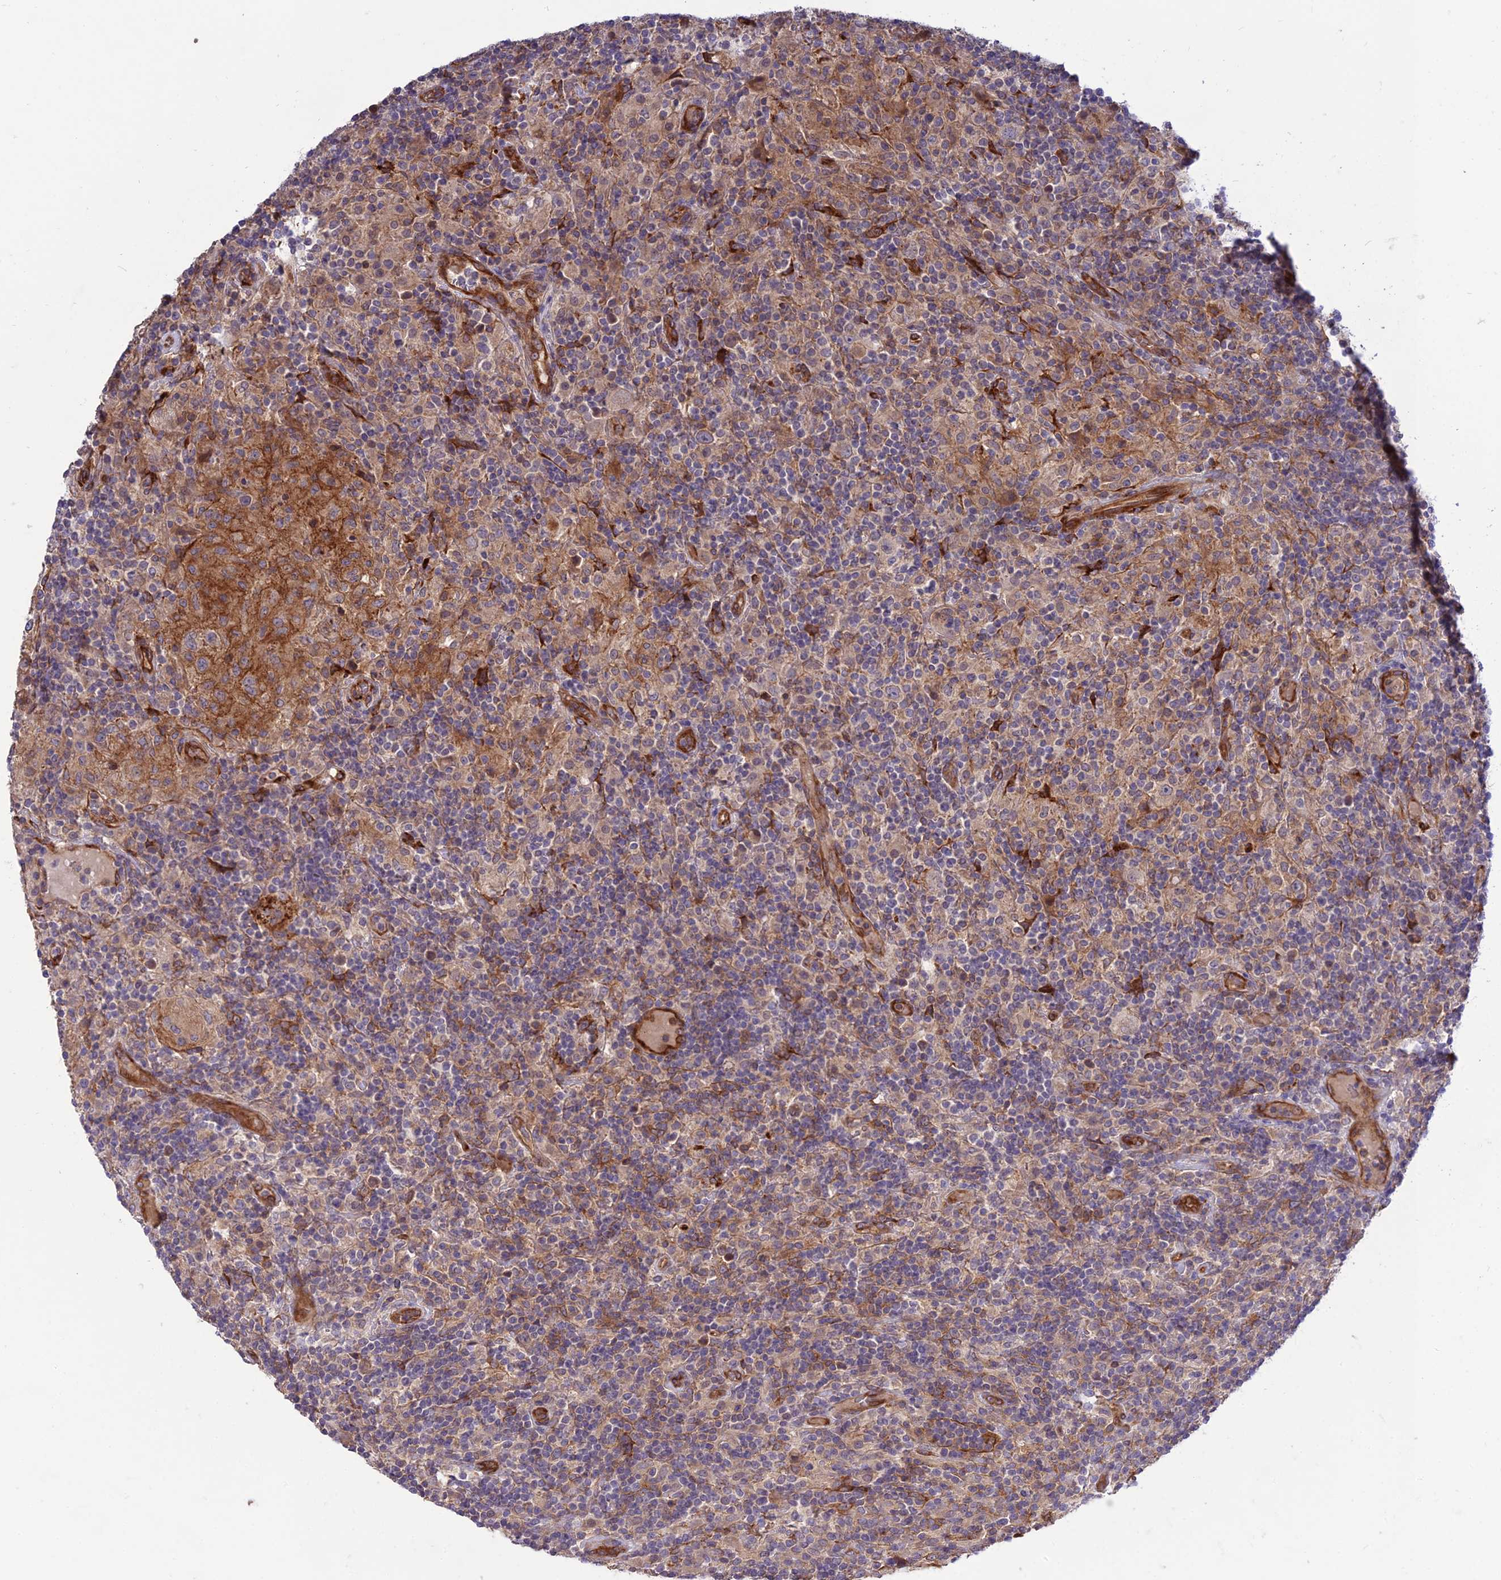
{"staining": {"intensity": "weak", "quantity": "25%-75%", "location": "cytoplasmic/membranous"}, "tissue": "lymphoma", "cell_type": "Tumor cells", "image_type": "cancer", "snomed": [{"axis": "morphology", "description": "Hodgkin's disease, NOS"}, {"axis": "topography", "description": "Lymph node"}], "caption": "Human lymphoma stained with a brown dye exhibits weak cytoplasmic/membranous positive expression in about 25%-75% of tumor cells.", "gene": "CRTAP", "patient": {"sex": "male", "age": 70}}